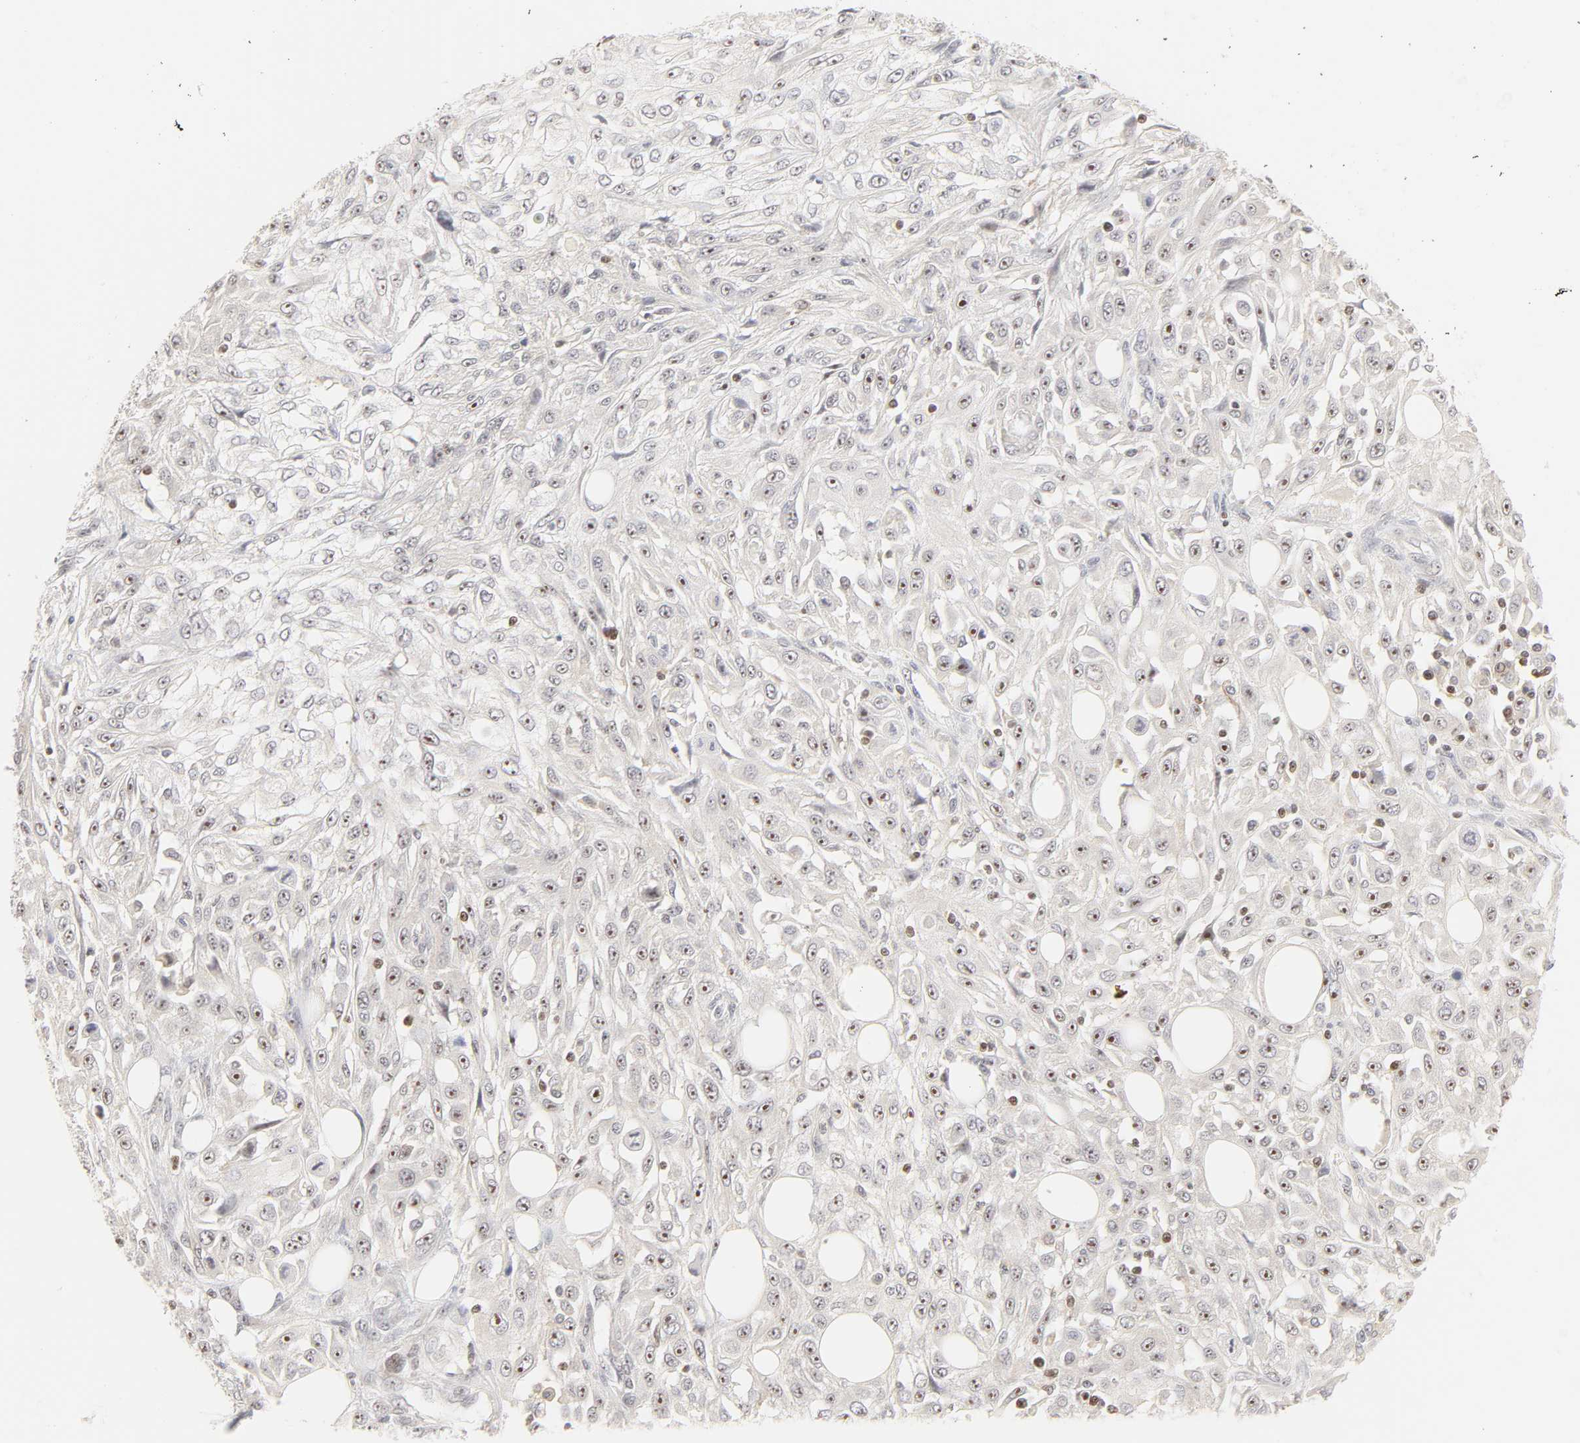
{"staining": {"intensity": "weak", "quantity": "25%-75%", "location": "nuclear"}, "tissue": "skin cancer", "cell_type": "Tumor cells", "image_type": "cancer", "snomed": [{"axis": "morphology", "description": "Squamous cell carcinoma, NOS"}, {"axis": "topography", "description": "Skin"}], "caption": "High-magnification brightfield microscopy of skin cancer (squamous cell carcinoma) stained with DAB (3,3'-diaminobenzidine) (brown) and counterstained with hematoxylin (blue). tumor cells exhibit weak nuclear expression is identified in about25%-75% of cells. The staining was performed using DAB, with brown indicating positive protein expression. Nuclei are stained blue with hematoxylin.", "gene": "KIF2A", "patient": {"sex": "male", "age": 75}}